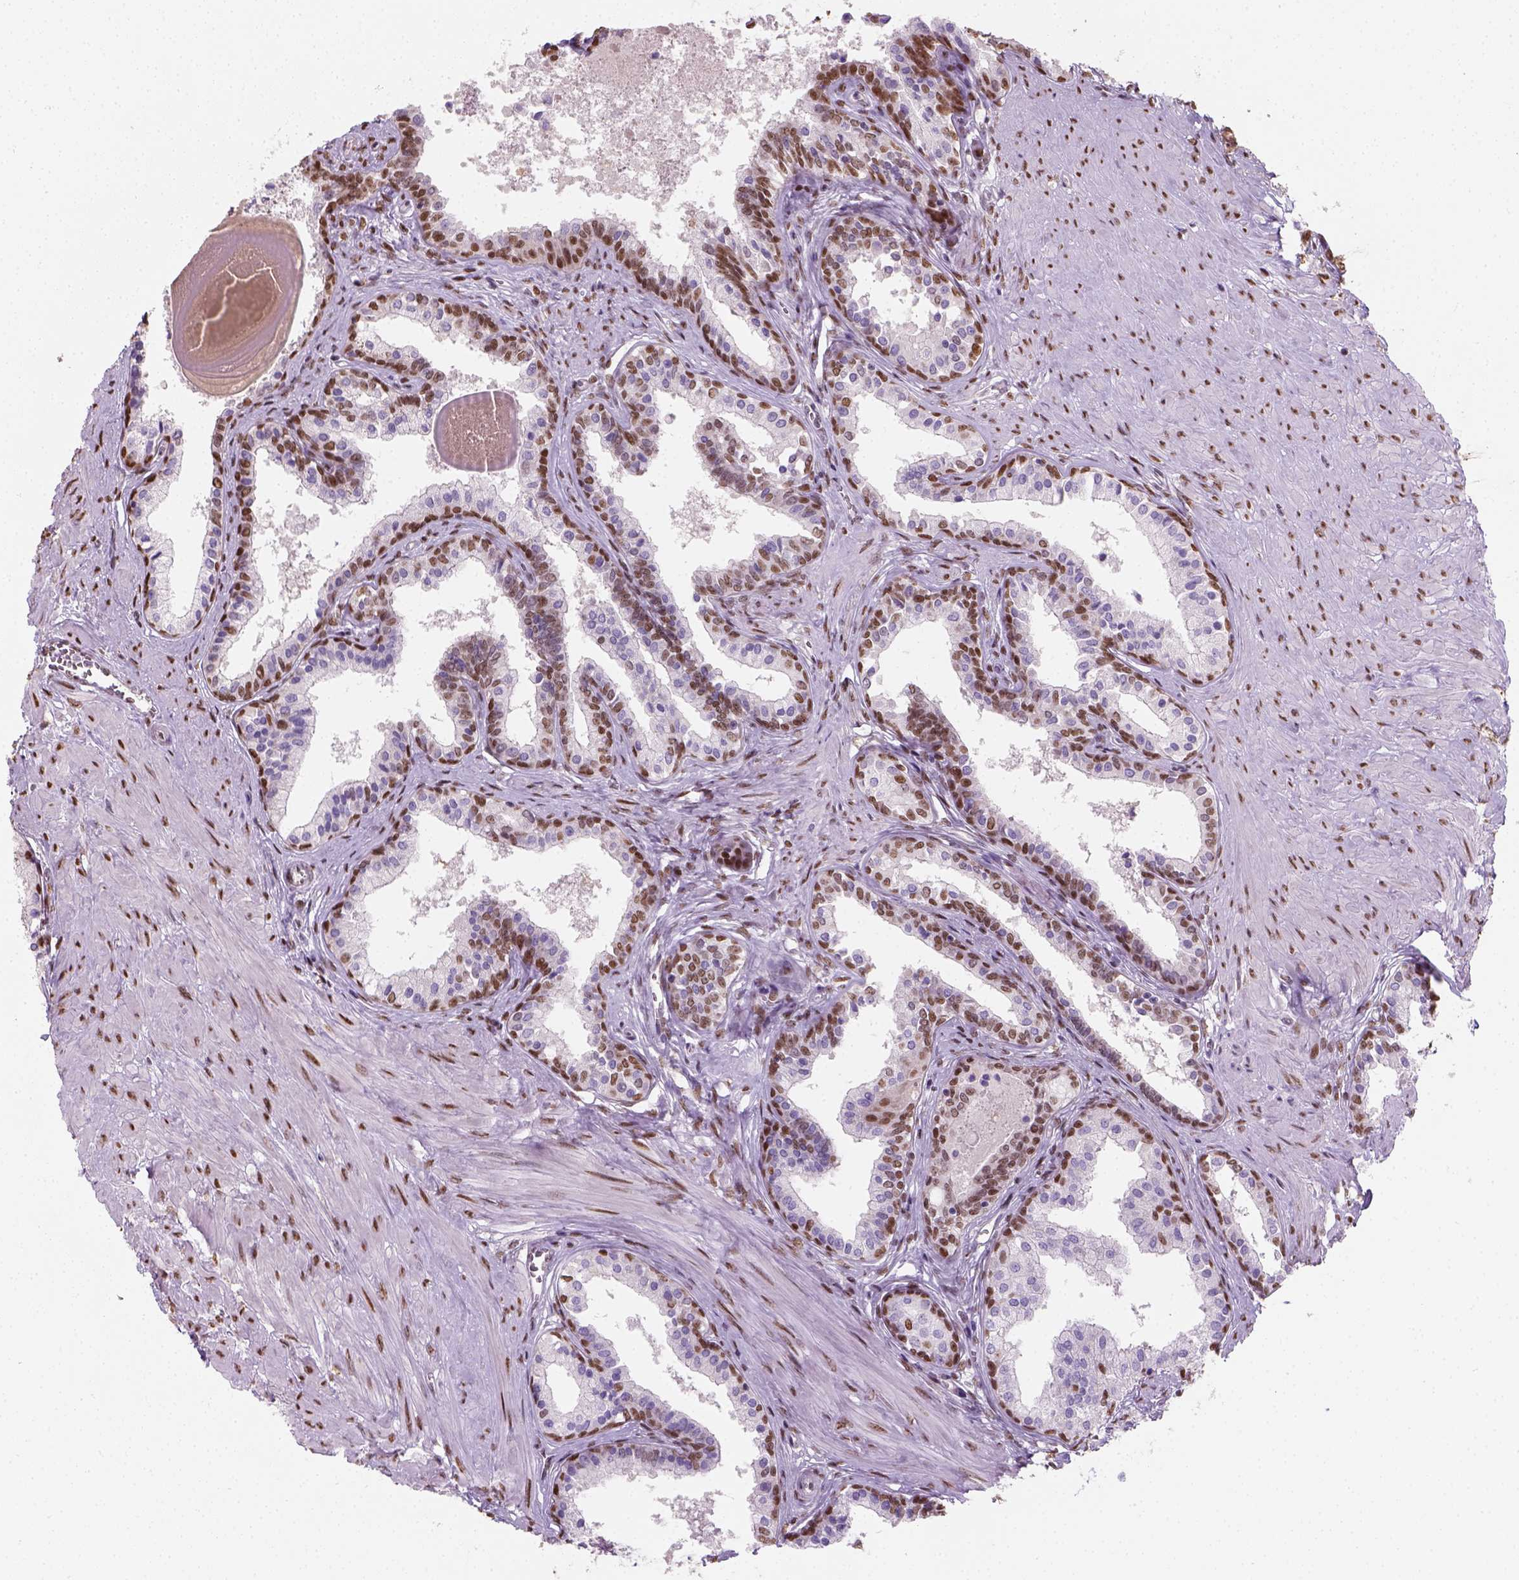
{"staining": {"intensity": "moderate", "quantity": "25%-75%", "location": "nuclear"}, "tissue": "prostate", "cell_type": "Glandular cells", "image_type": "normal", "snomed": [{"axis": "morphology", "description": "Normal tissue, NOS"}, {"axis": "topography", "description": "Prostate"}], "caption": "Moderate nuclear staining for a protein is seen in about 25%-75% of glandular cells of unremarkable prostate using immunohistochemistry (IHC).", "gene": "C1orf112", "patient": {"sex": "male", "age": 61}}